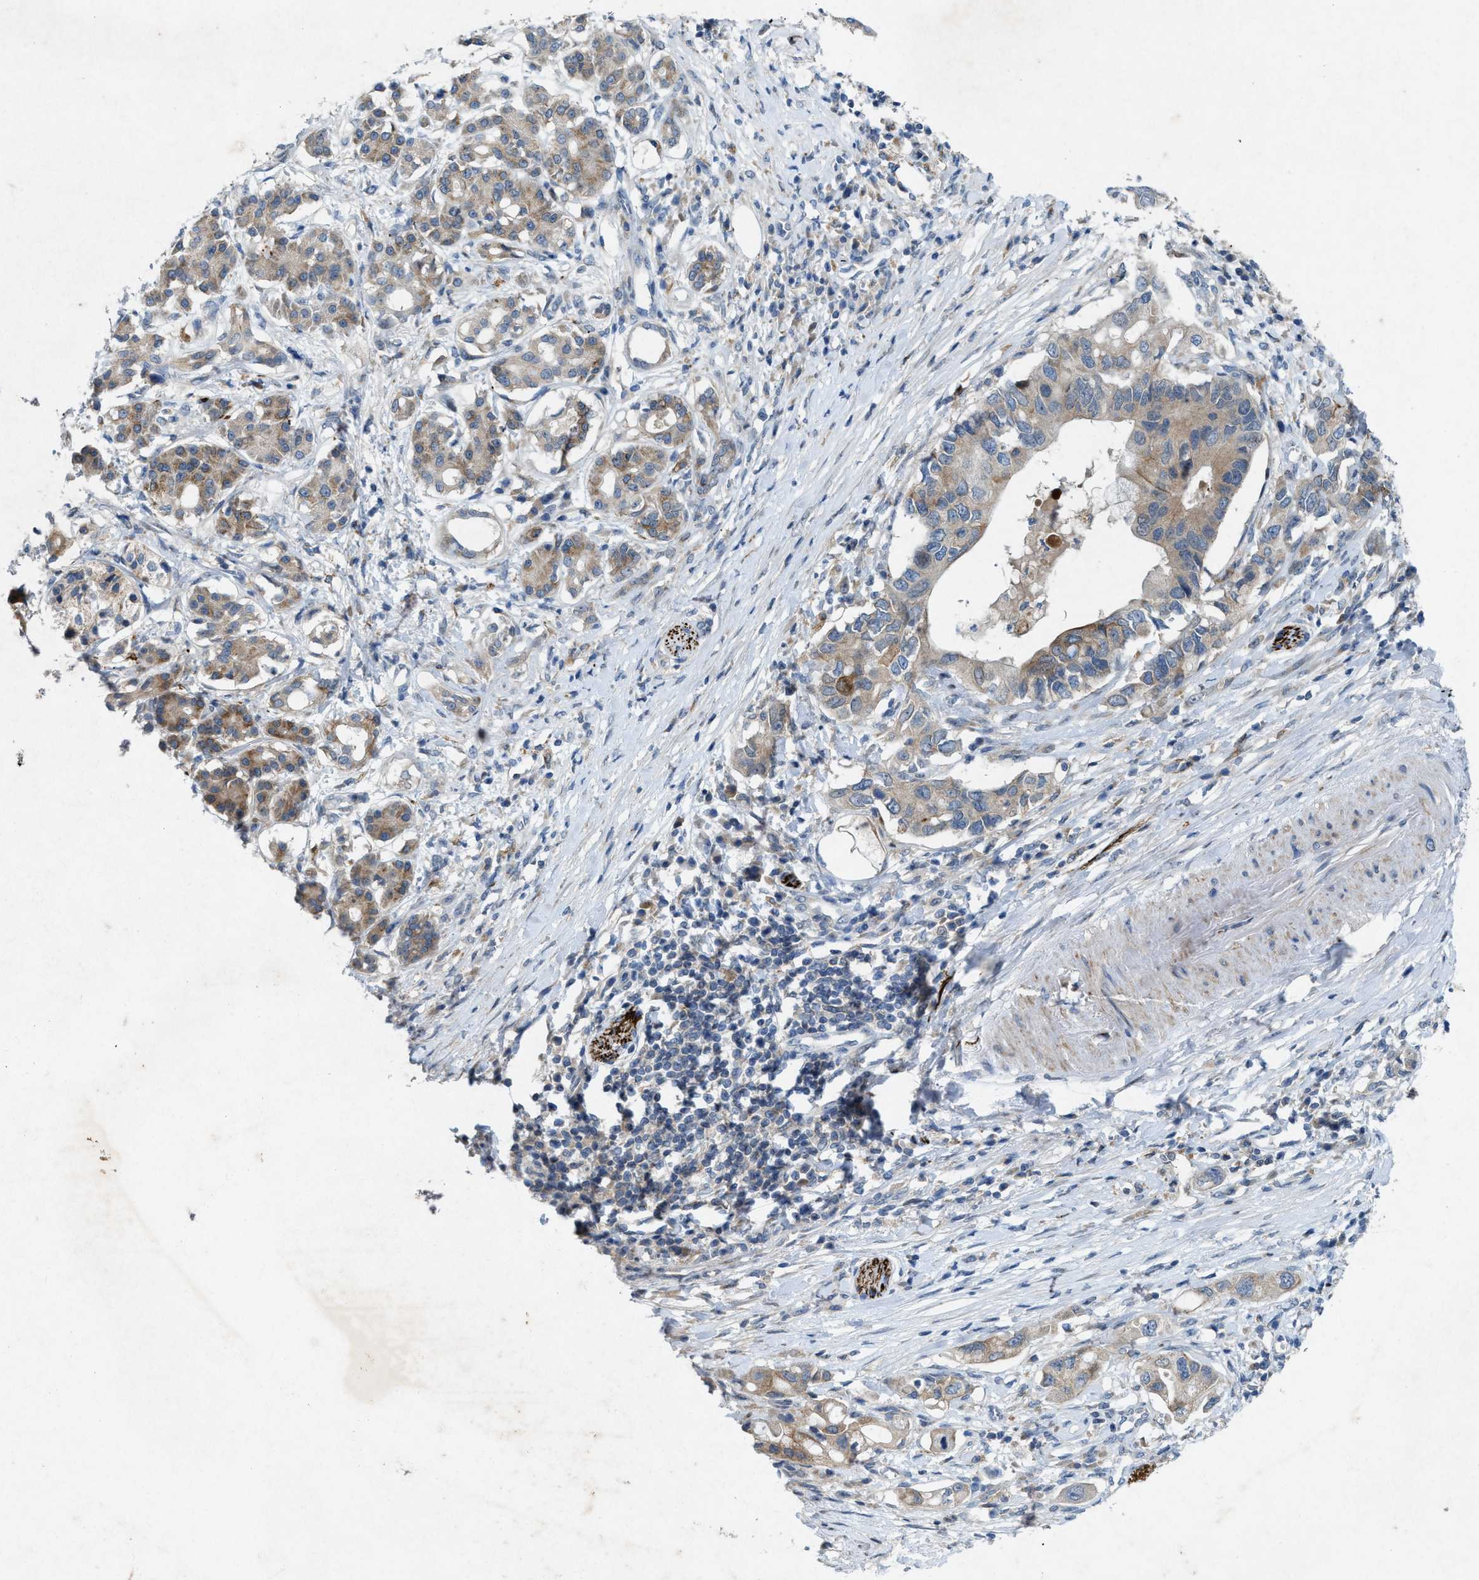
{"staining": {"intensity": "weak", "quantity": "25%-75%", "location": "cytoplasmic/membranous"}, "tissue": "pancreatic cancer", "cell_type": "Tumor cells", "image_type": "cancer", "snomed": [{"axis": "morphology", "description": "Adenocarcinoma, NOS"}, {"axis": "topography", "description": "Pancreas"}], "caption": "IHC photomicrograph of pancreatic adenocarcinoma stained for a protein (brown), which reveals low levels of weak cytoplasmic/membranous positivity in approximately 25%-75% of tumor cells.", "gene": "URGCP", "patient": {"sex": "female", "age": 56}}